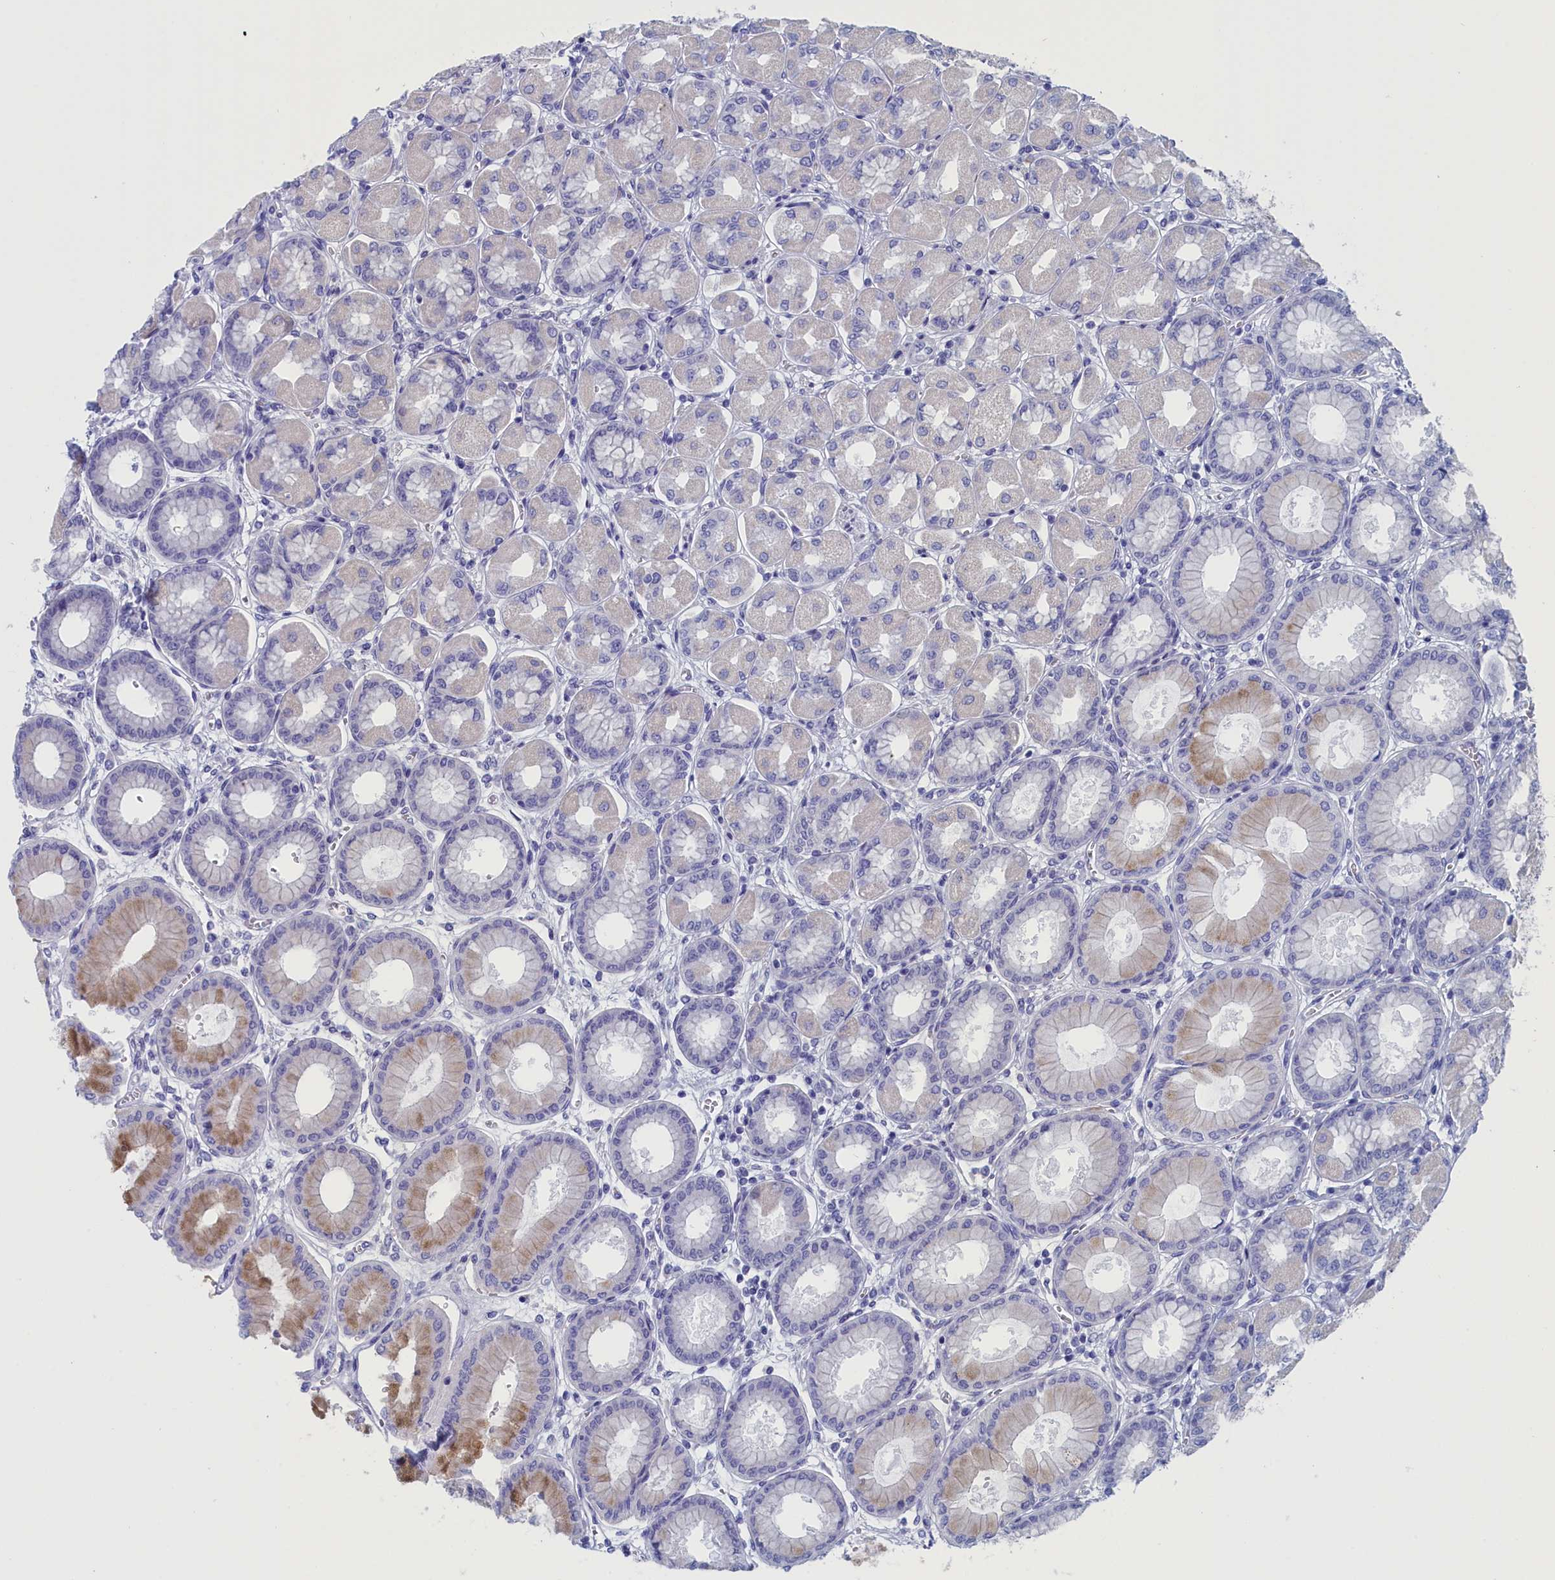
{"staining": {"intensity": "weak", "quantity": "<25%", "location": "cytoplasmic/membranous"}, "tissue": "stomach", "cell_type": "Glandular cells", "image_type": "normal", "snomed": [{"axis": "morphology", "description": "Normal tissue, NOS"}, {"axis": "topography", "description": "Stomach, upper"}], "caption": "An image of human stomach is negative for staining in glandular cells.", "gene": "ANKRD2", "patient": {"sex": "female", "age": 56}}